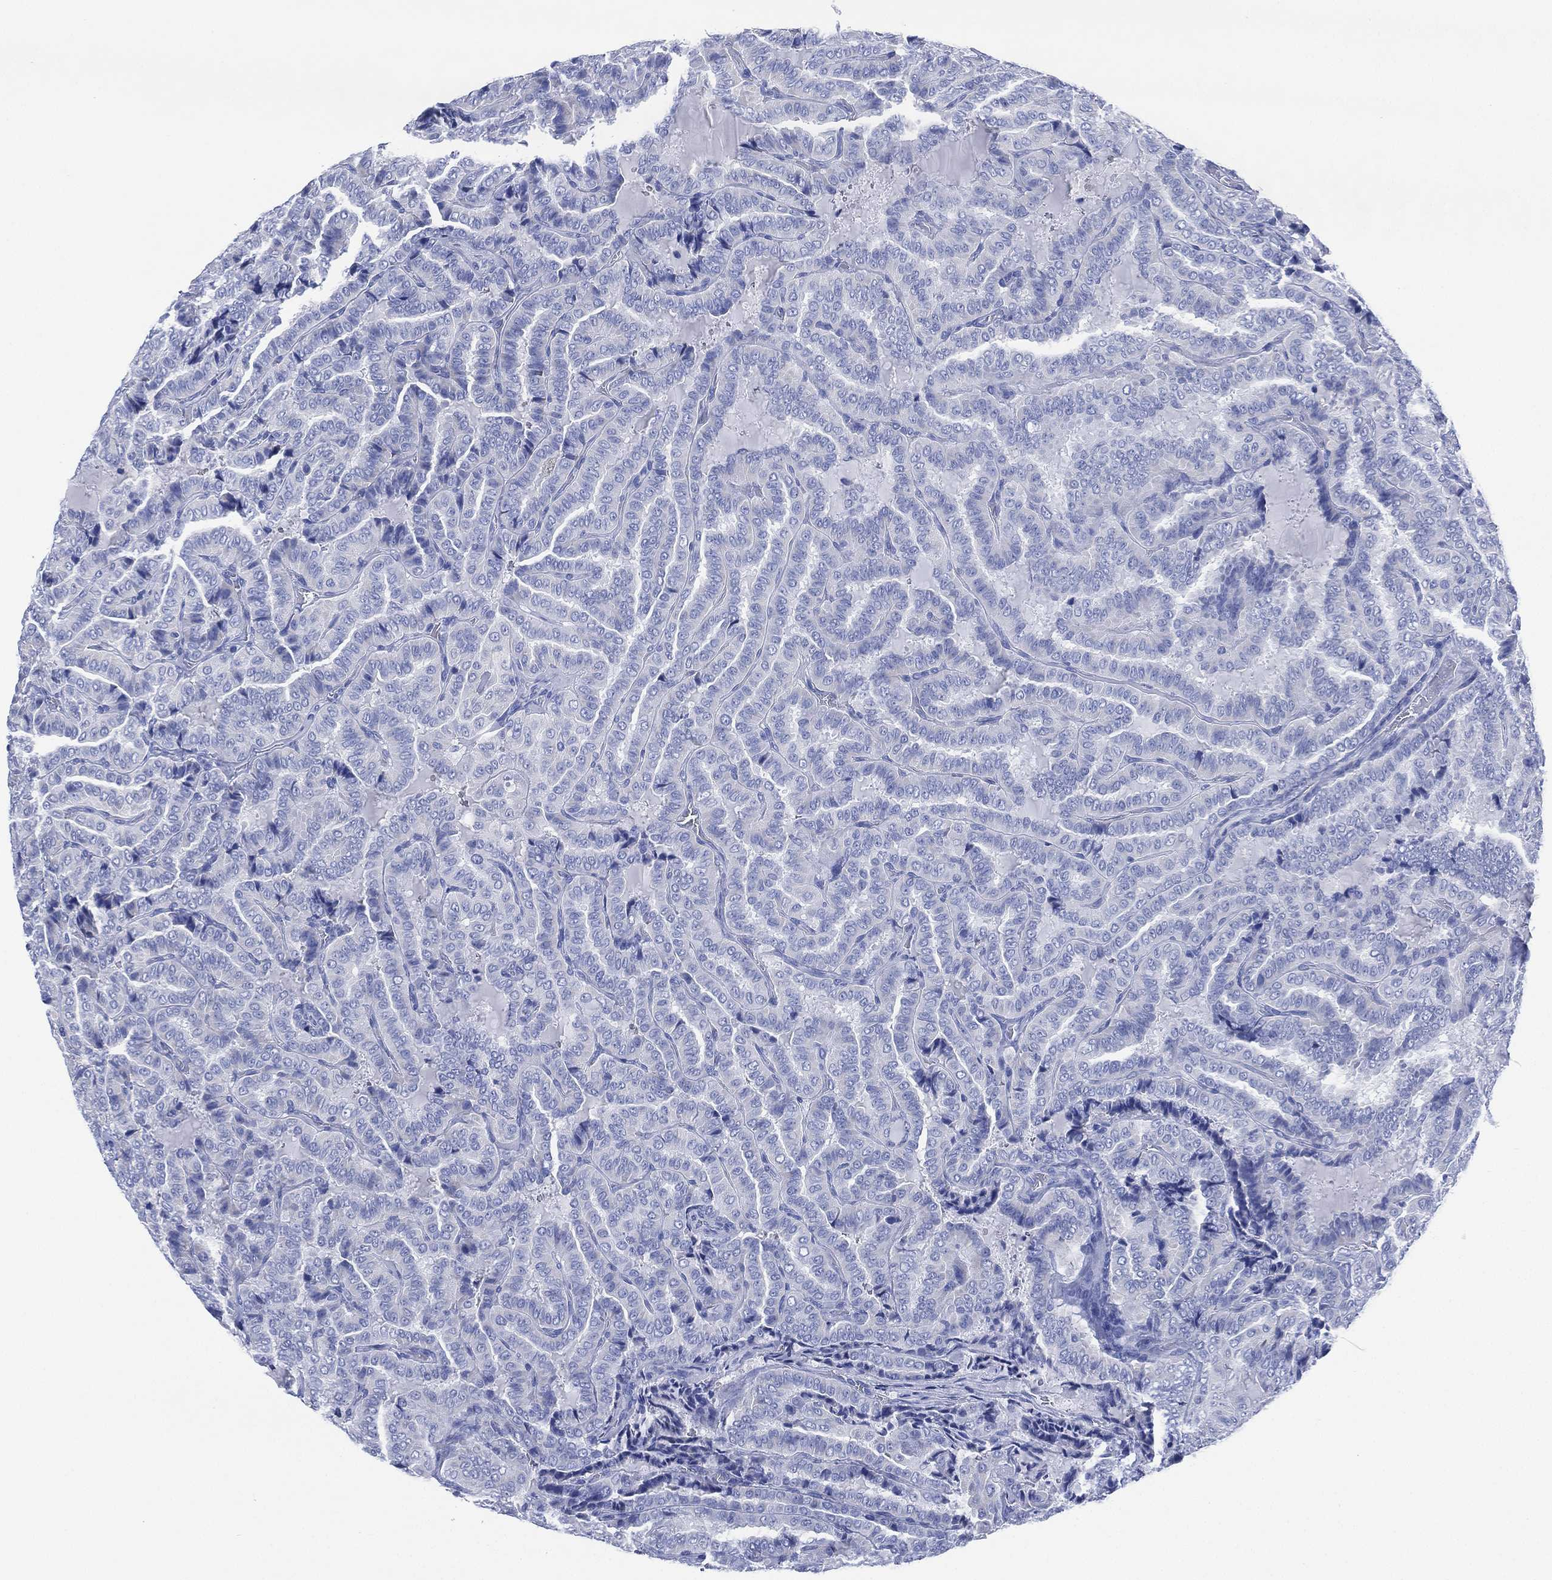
{"staining": {"intensity": "negative", "quantity": "none", "location": "none"}, "tissue": "thyroid cancer", "cell_type": "Tumor cells", "image_type": "cancer", "snomed": [{"axis": "morphology", "description": "Papillary adenocarcinoma, NOS"}, {"axis": "topography", "description": "Thyroid gland"}], "caption": "Immunohistochemistry photomicrograph of thyroid cancer (papillary adenocarcinoma) stained for a protein (brown), which displays no expression in tumor cells. Brightfield microscopy of IHC stained with DAB (3,3'-diaminobenzidine) (brown) and hematoxylin (blue), captured at high magnification.", "gene": "SLC9C2", "patient": {"sex": "female", "age": 39}}